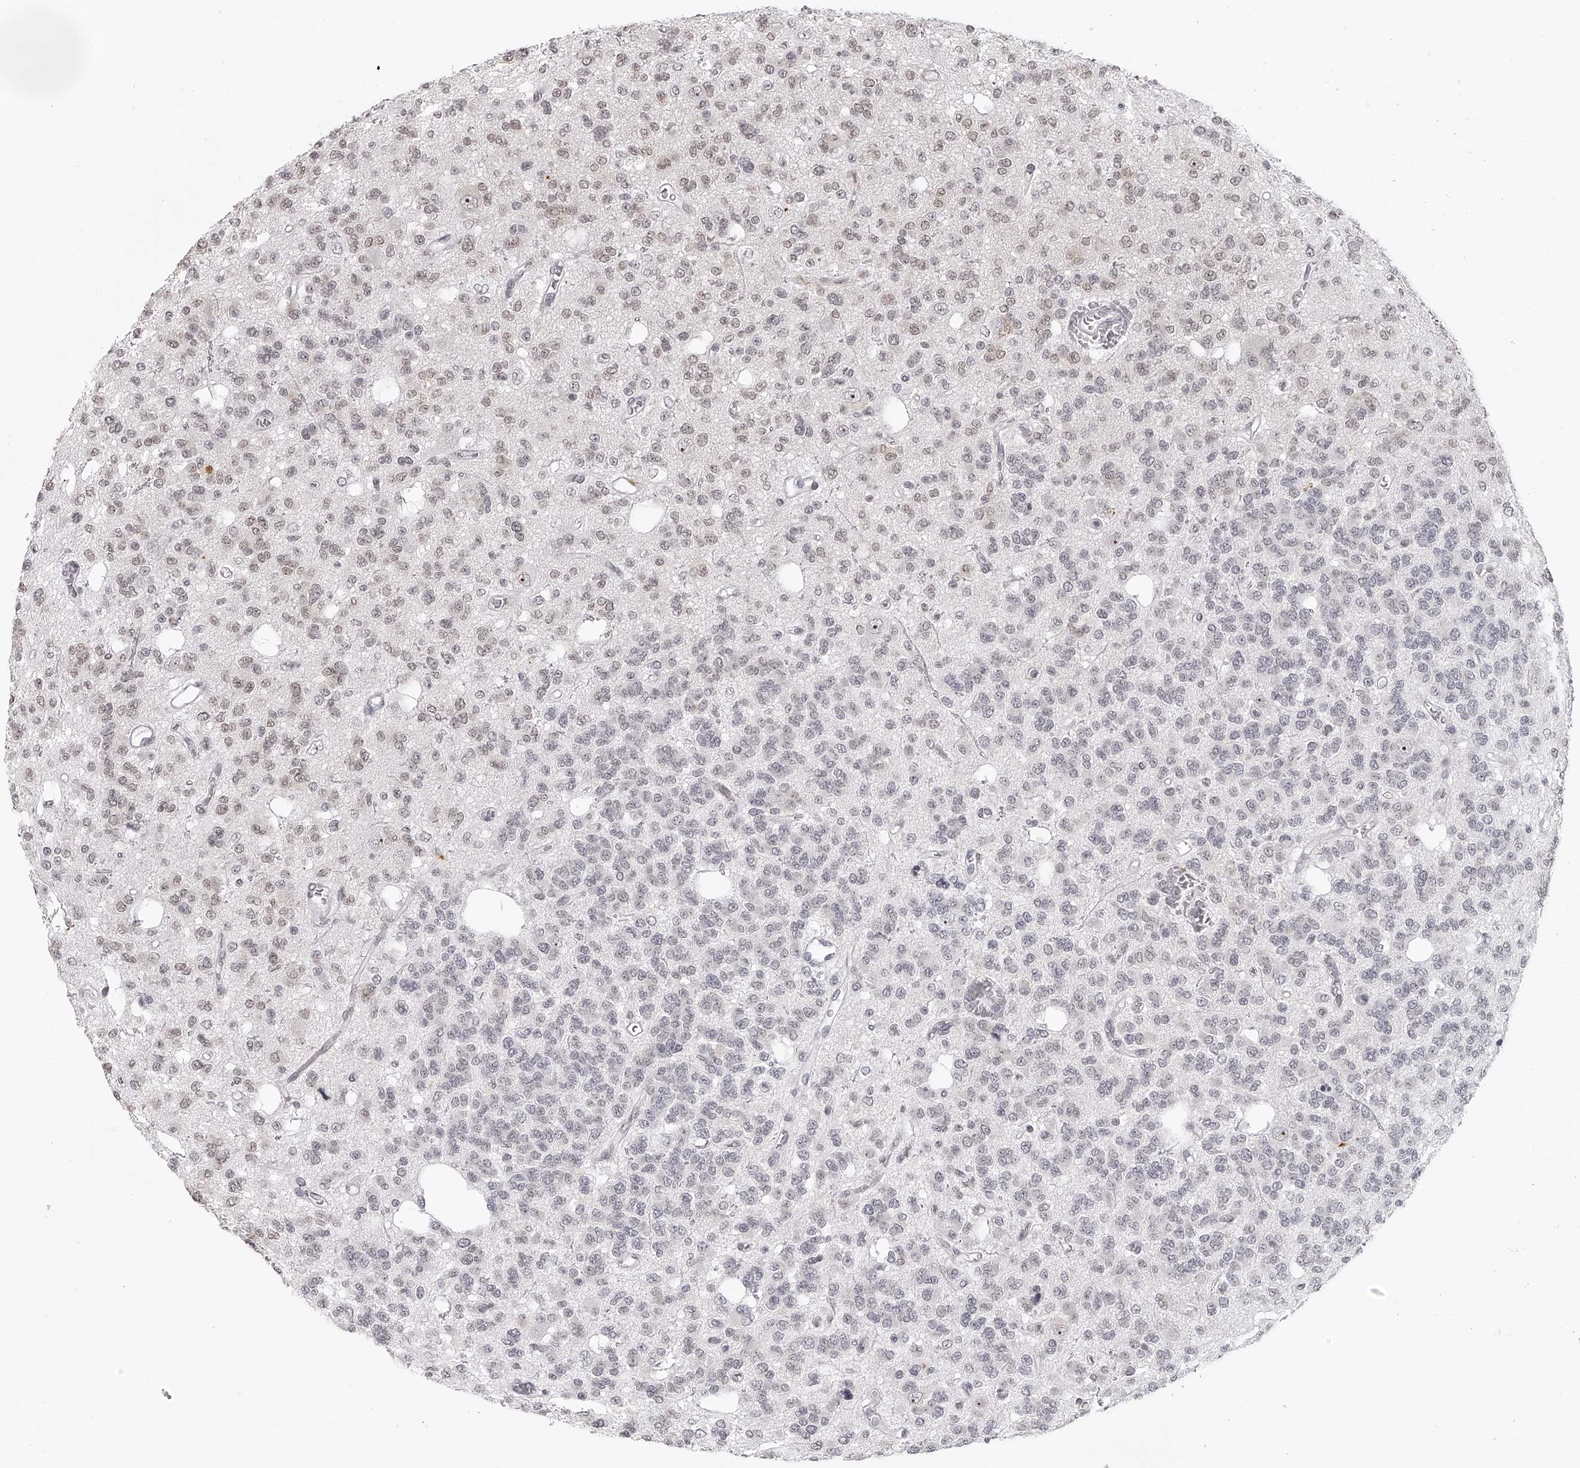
{"staining": {"intensity": "moderate", "quantity": "25%-75%", "location": "nuclear"}, "tissue": "glioma", "cell_type": "Tumor cells", "image_type": "cancer", "snomed": [{"axis": "morphology", "description": "Glioma, malignant, Low grade"}, {"axis": "topography", "description": "Brain"}], "caption": "DAB immunohistochemical staining of human glioma exhibits moderate nuclear protein expression in about 25%-75% of tumor cells.", "gene": "RNF220", "patient": {"sex": "male", "age": 38}}